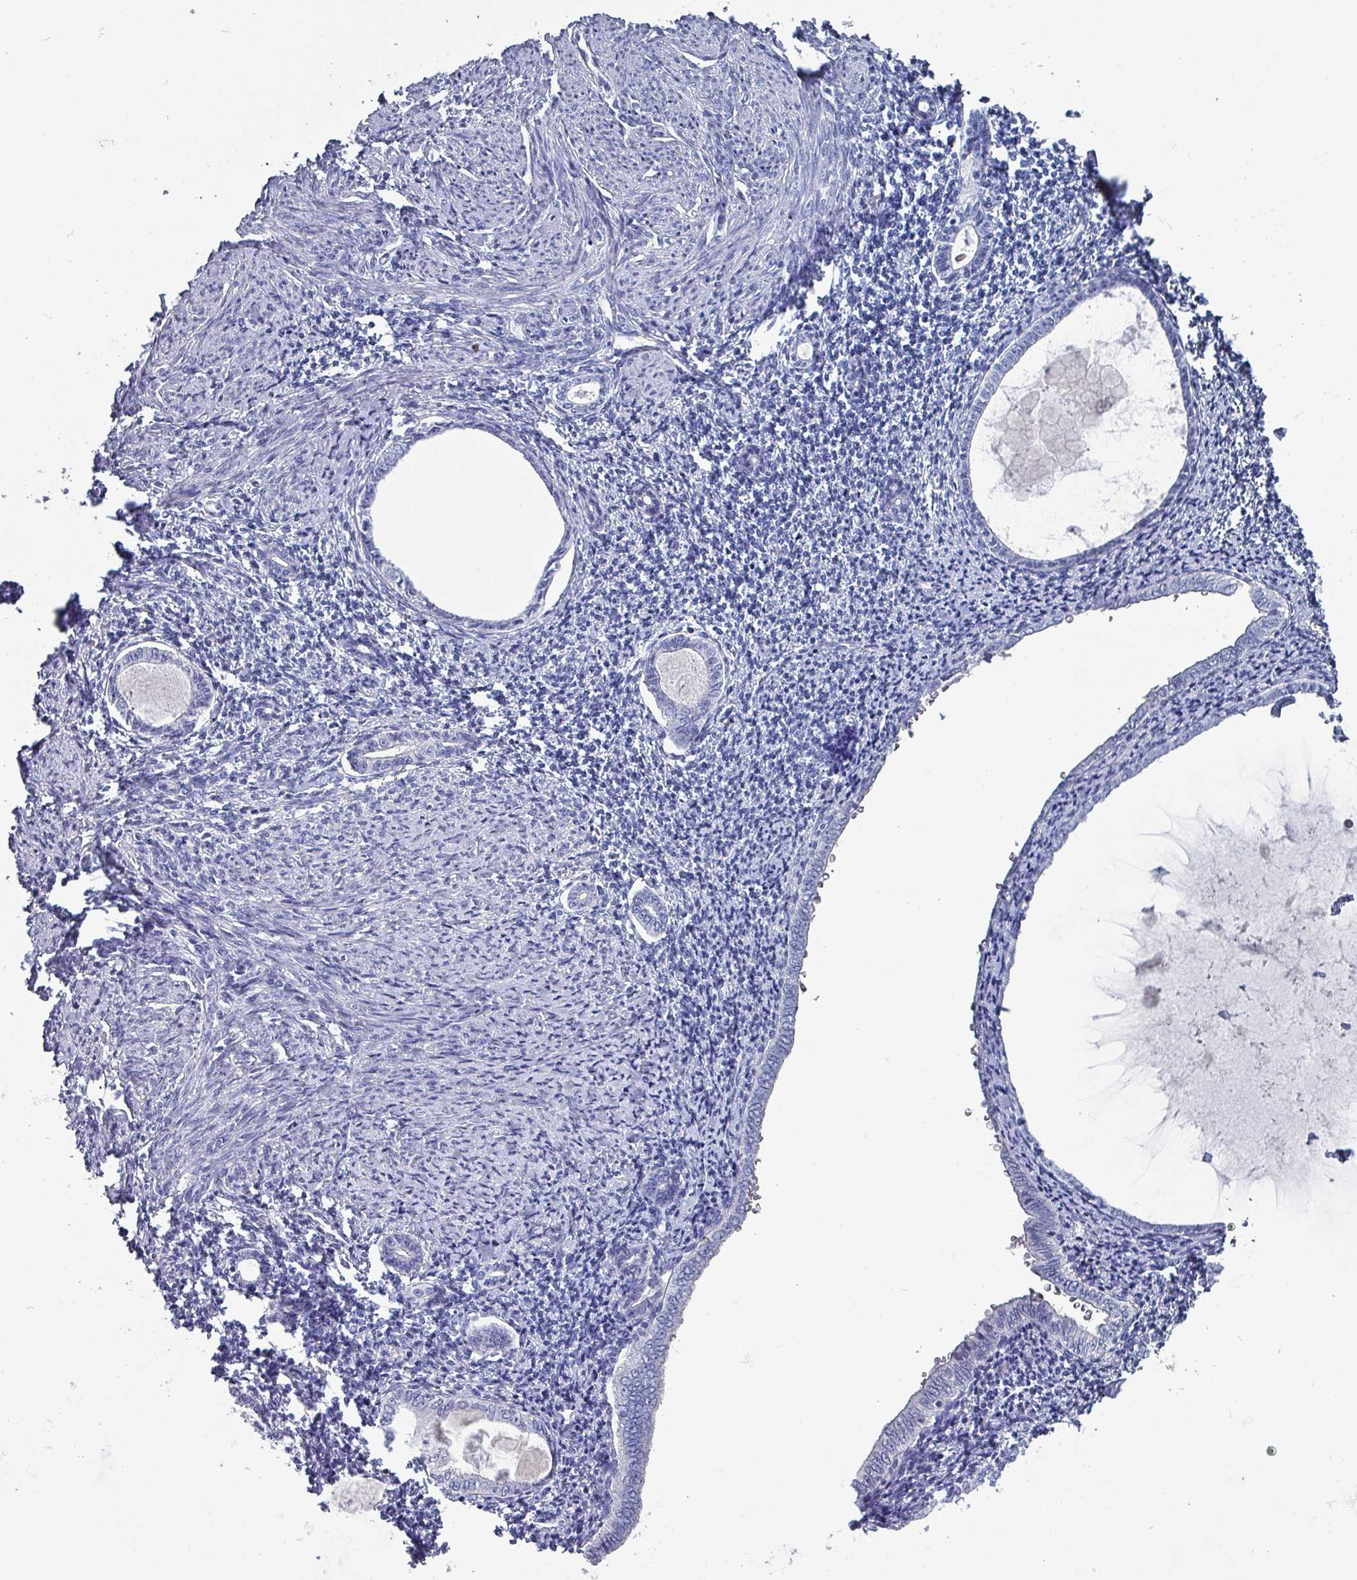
{"staining": {"intensity": "negative", "quantity": "none", "location": "none"}, "tissue": "endometrium", "cell_type": "Cells in endometrial stroma", "image_type": "normal", "snomed": [{"axis": "morphology", "description": "Normal tissue, NOS"}, {"axis": "topography", "description": "Endometrium"}], "caption": "This is an immunohistochemistry micrograph of unremarkable endometrium. There is no staining in cells in endometrial stroma.", "gene": "INS", "patient": {"sex": "female", "age": 63}}